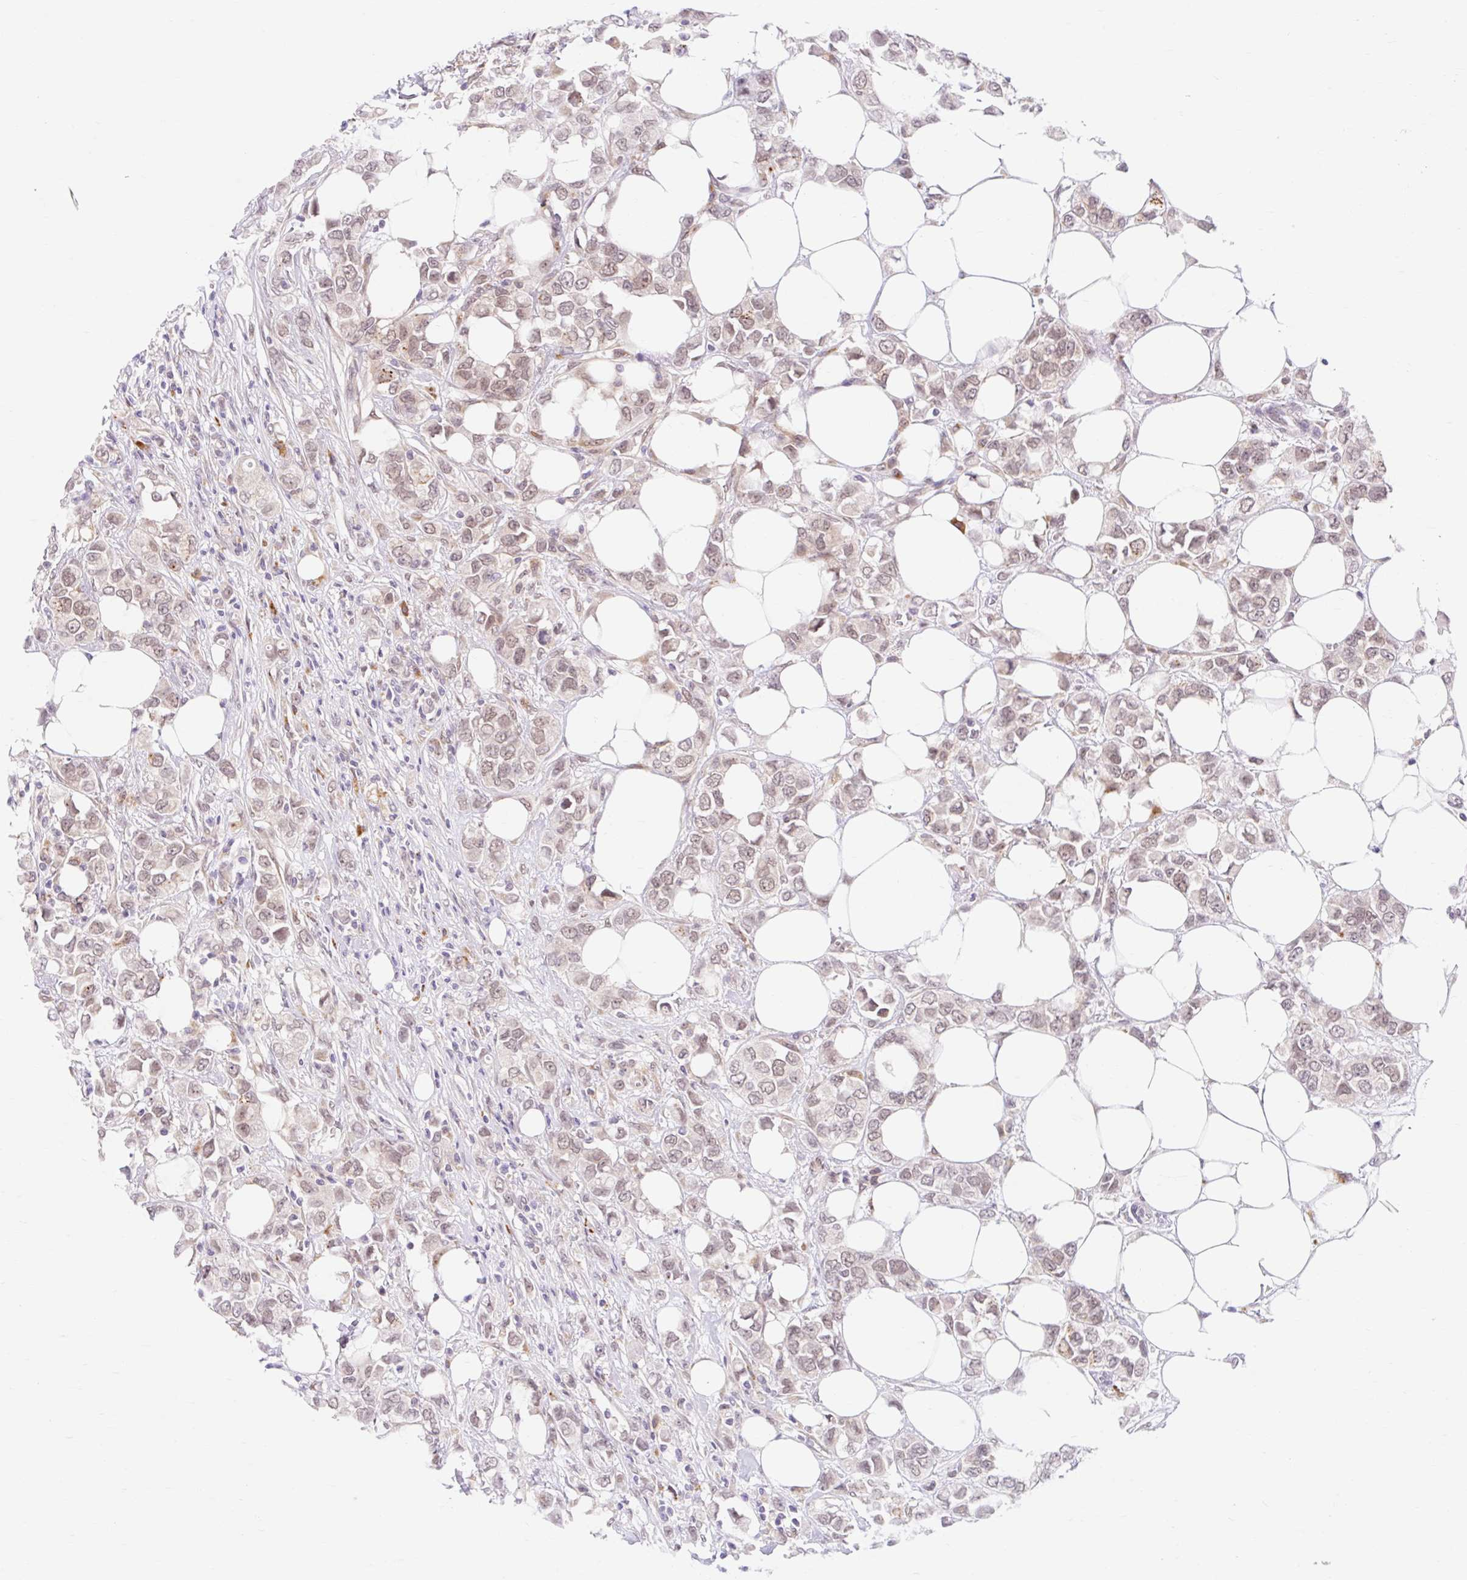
{"staining": {"intensity": "weak", "quantity": "<25%", "location": "cytoplasmic/membranous"}, "tissue": "breast cancer", "cell_type": "Tumor cells", "image_type": "cancer", "snomed": [{"axis": "morphology", "description": "Lobular carcinoma"}, {"axis": "topography", "description": "Breast"}], "caption": "Breast cancer was stained to show a protein in brown. There is no significant positivity in tumor cells.", "gene": "SRSF10", "patient": {"sex": "female", "age": 91}}